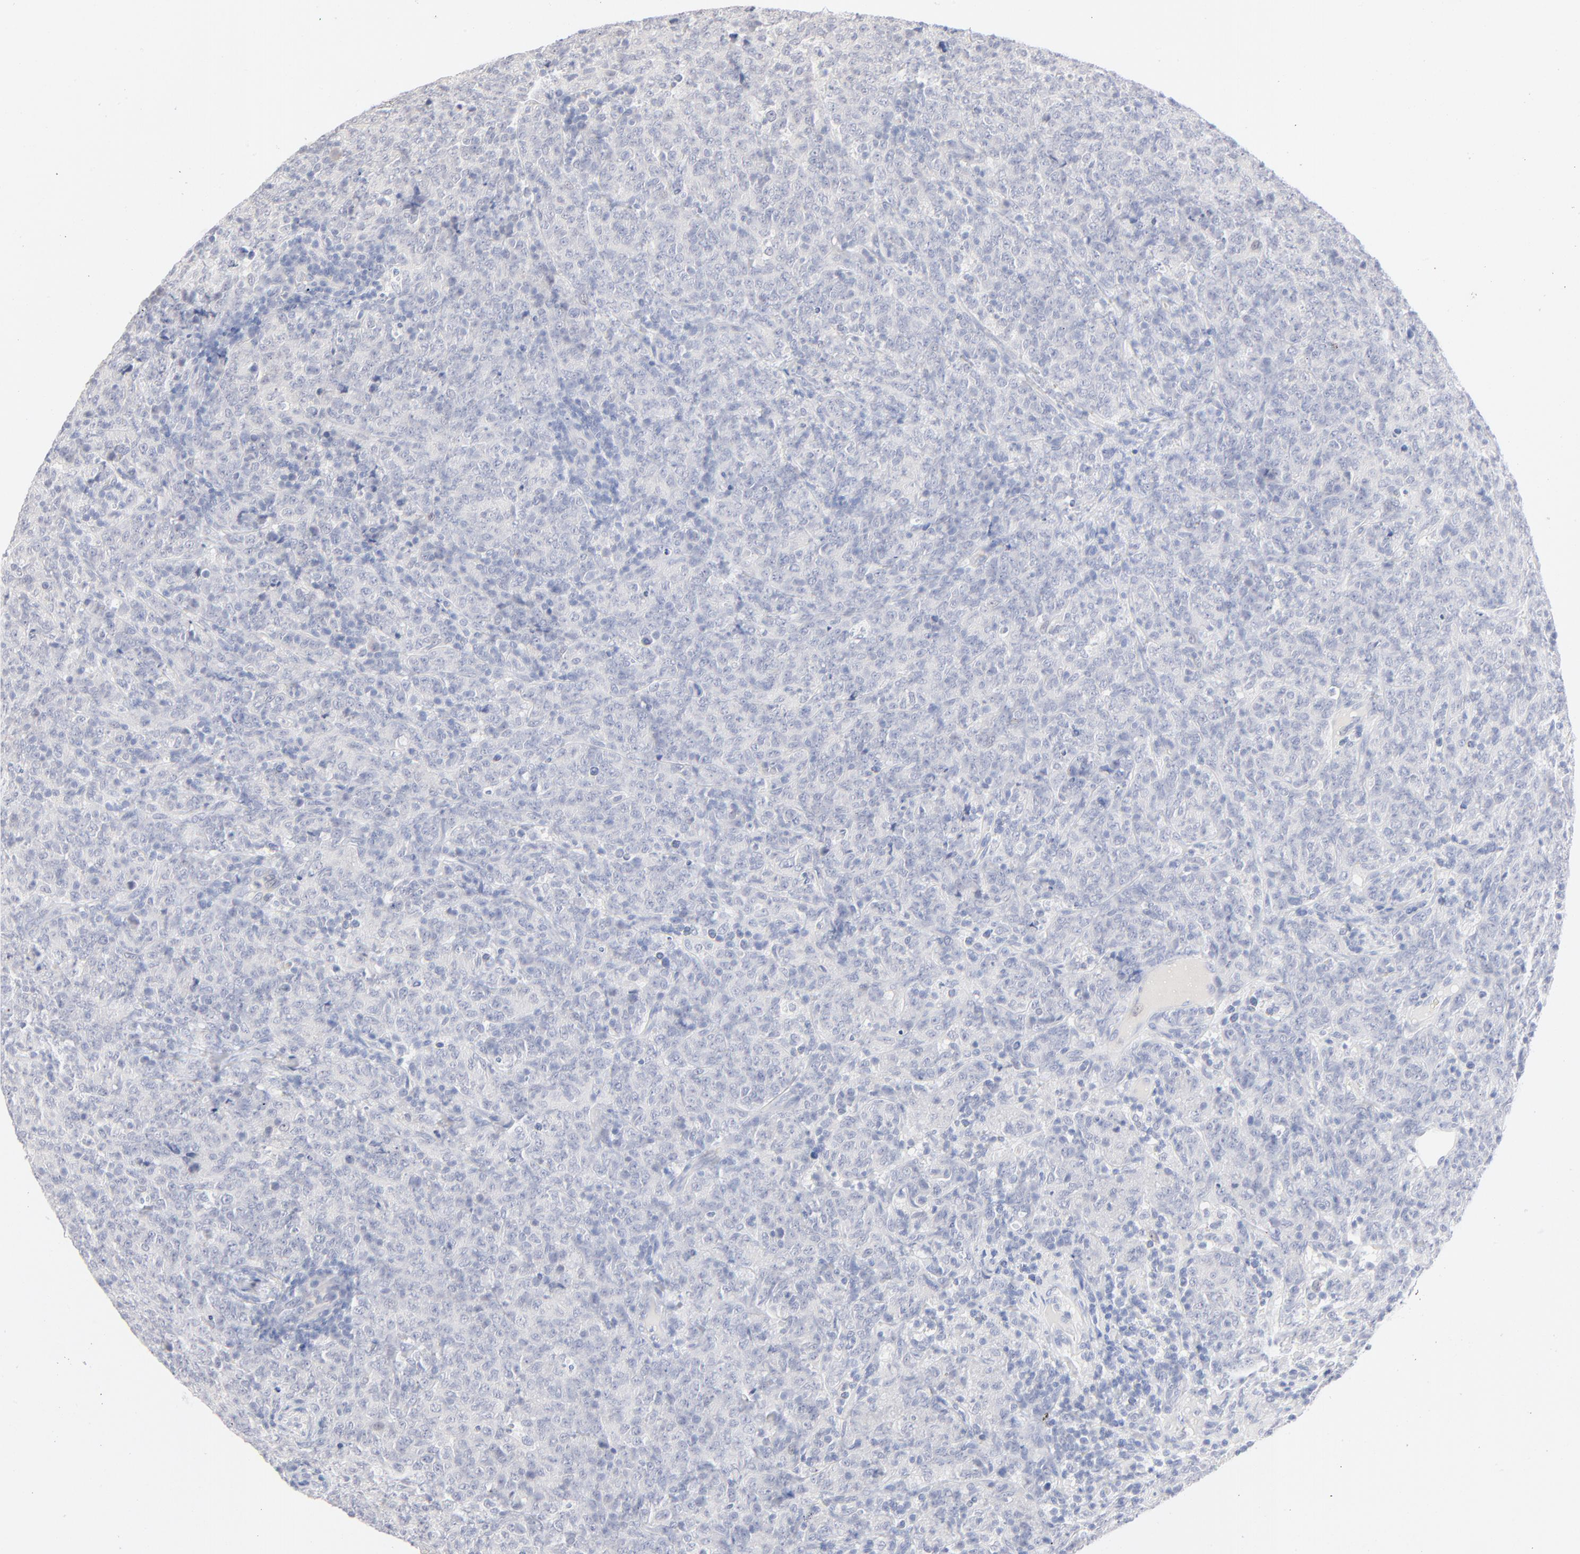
{"staining": {"intensity": "negative", "quantity": "none", "location": "none"}, "tissue": "lymphoma", "cell_type": "Tumor cells", "image_type": "cancer", "snomed": [{"axis": "morphology", "description": "Malignant lymphoma, non-Hodgkin's type, High grade"}, {"axis": "topography", "description": "Tonsil"}], "caption": "This is an IHC image of lymphoma. There is no staining in tumor cells.", "gene": "ONECUT1", "patient": {"sex": "female", "age": 36}}